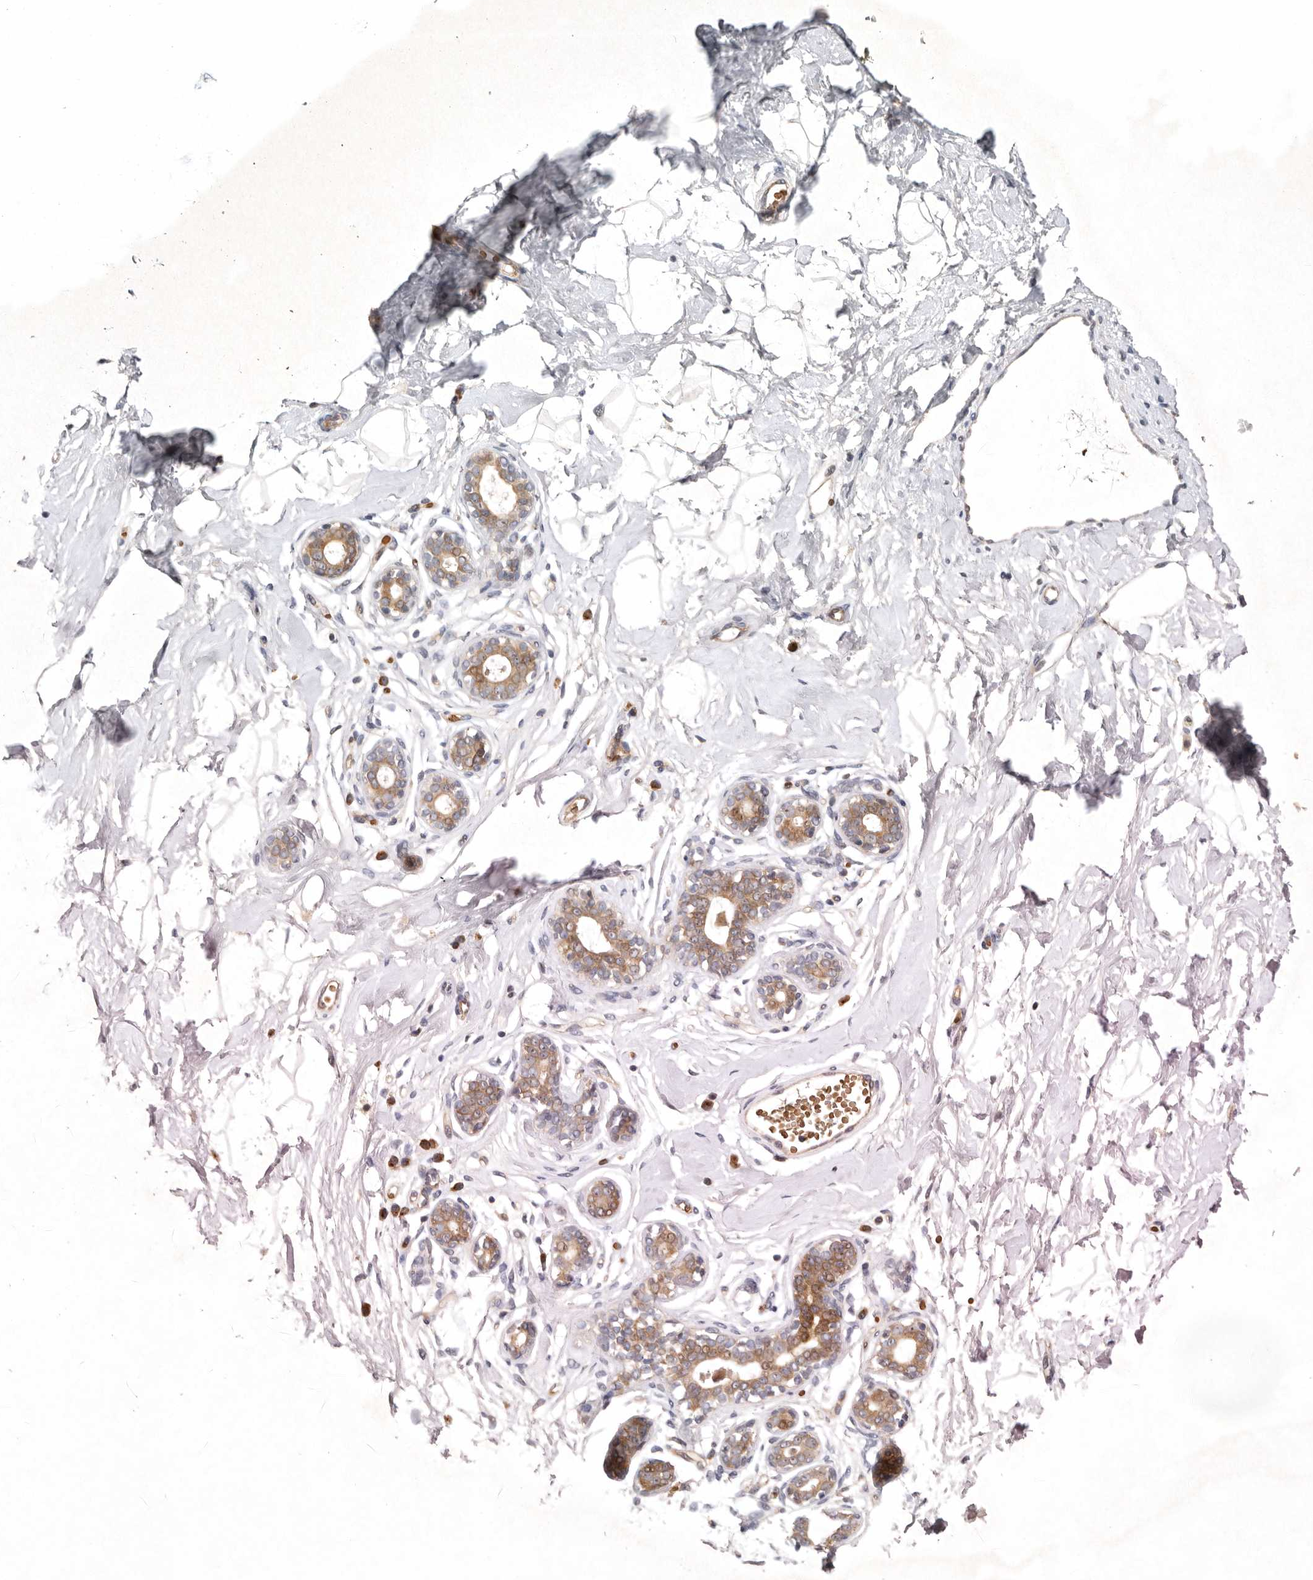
{"staining": {"intensity": "weak", "quantity": "25%-75%", "location": "cytoplasmic/membranous"}, "tissue": "breast", "cell_type": "Adipocytes", "image_type": "normal", "snomed": [{"axis": "morphology", "description": "Normal tissue, NOS"}, {"axis": "morphology", "description": "Adenoma, NOS"}, {"axis": "topography", "description": "Breast"}], "caption": "Immunohistochemistry (IHC) of unremarkable human breast demonstrates low levels of weak cytoplasmic/membranous expression in about 25%-75% of adipocytes.", "gene": "KIF2B", "patient": {"sex": "female", "age": 23}}